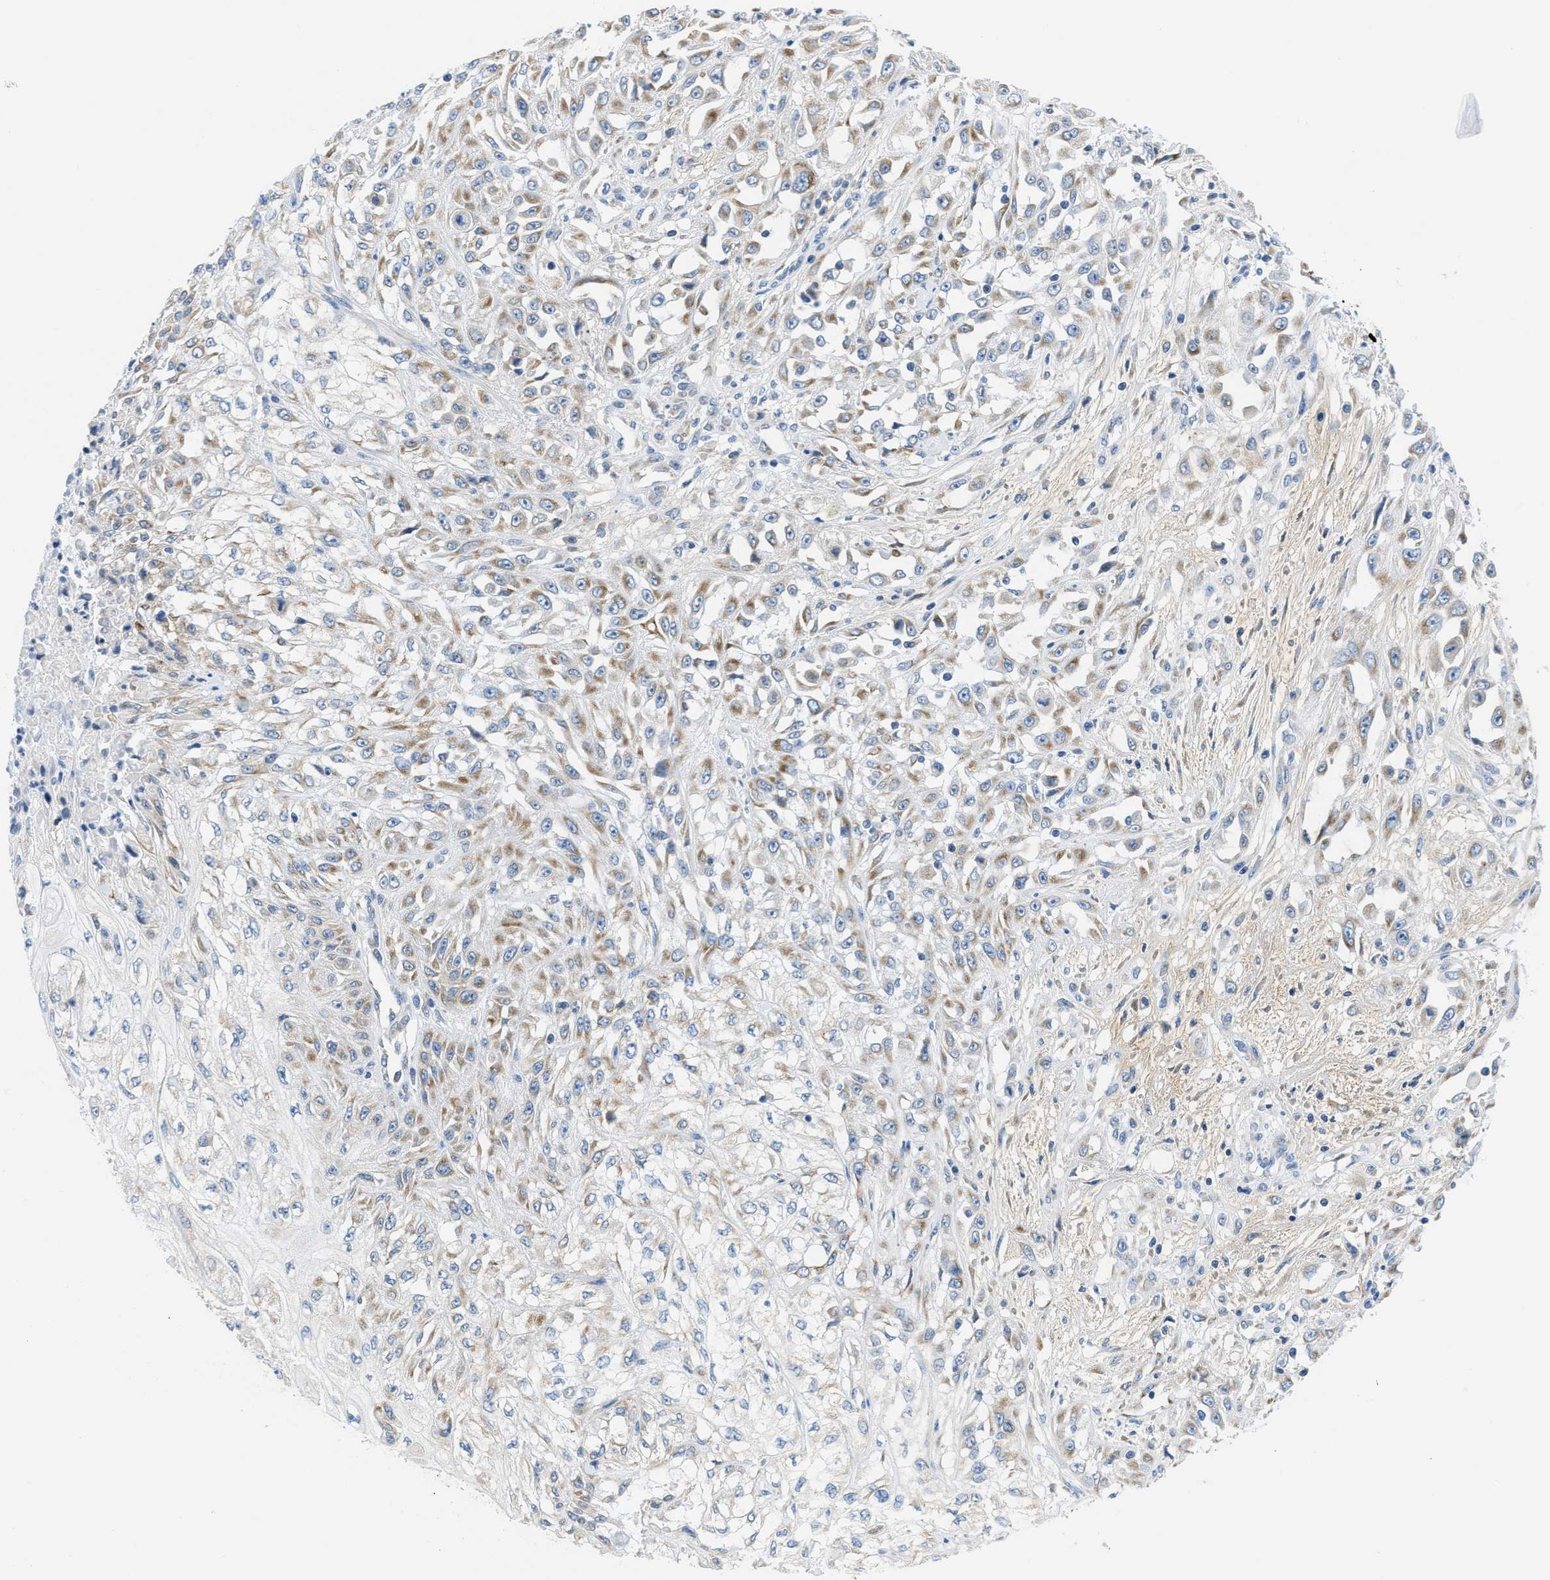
{"staining": {"intensity": "weak", "quantity": ">75%", "location": "cytoplasmic/membranous"}, "tissue": "skin cancer", "cell_type": "Tumor cells", "image_type": "cancer", "snomed": [{"axis": "morphology", "description": "Squamous cell carcinoma, NOS"}, {"axis": "morphology", "description": "Squamous cell carcinoma, metastatic, NOS"}, {"axis": "topography", "description": "Skin"}, {"axis": "topography", "description": "Lymph node"}], "caption": "The photomicrograph demonstrates staining of skin squamous cell carcinoma, revealing weak cytoplasmic/membranous protein positivity (brown color) within tumor cells.", "gene": "PTDSS1", "patient": {"sex": "male", "age": 75}}